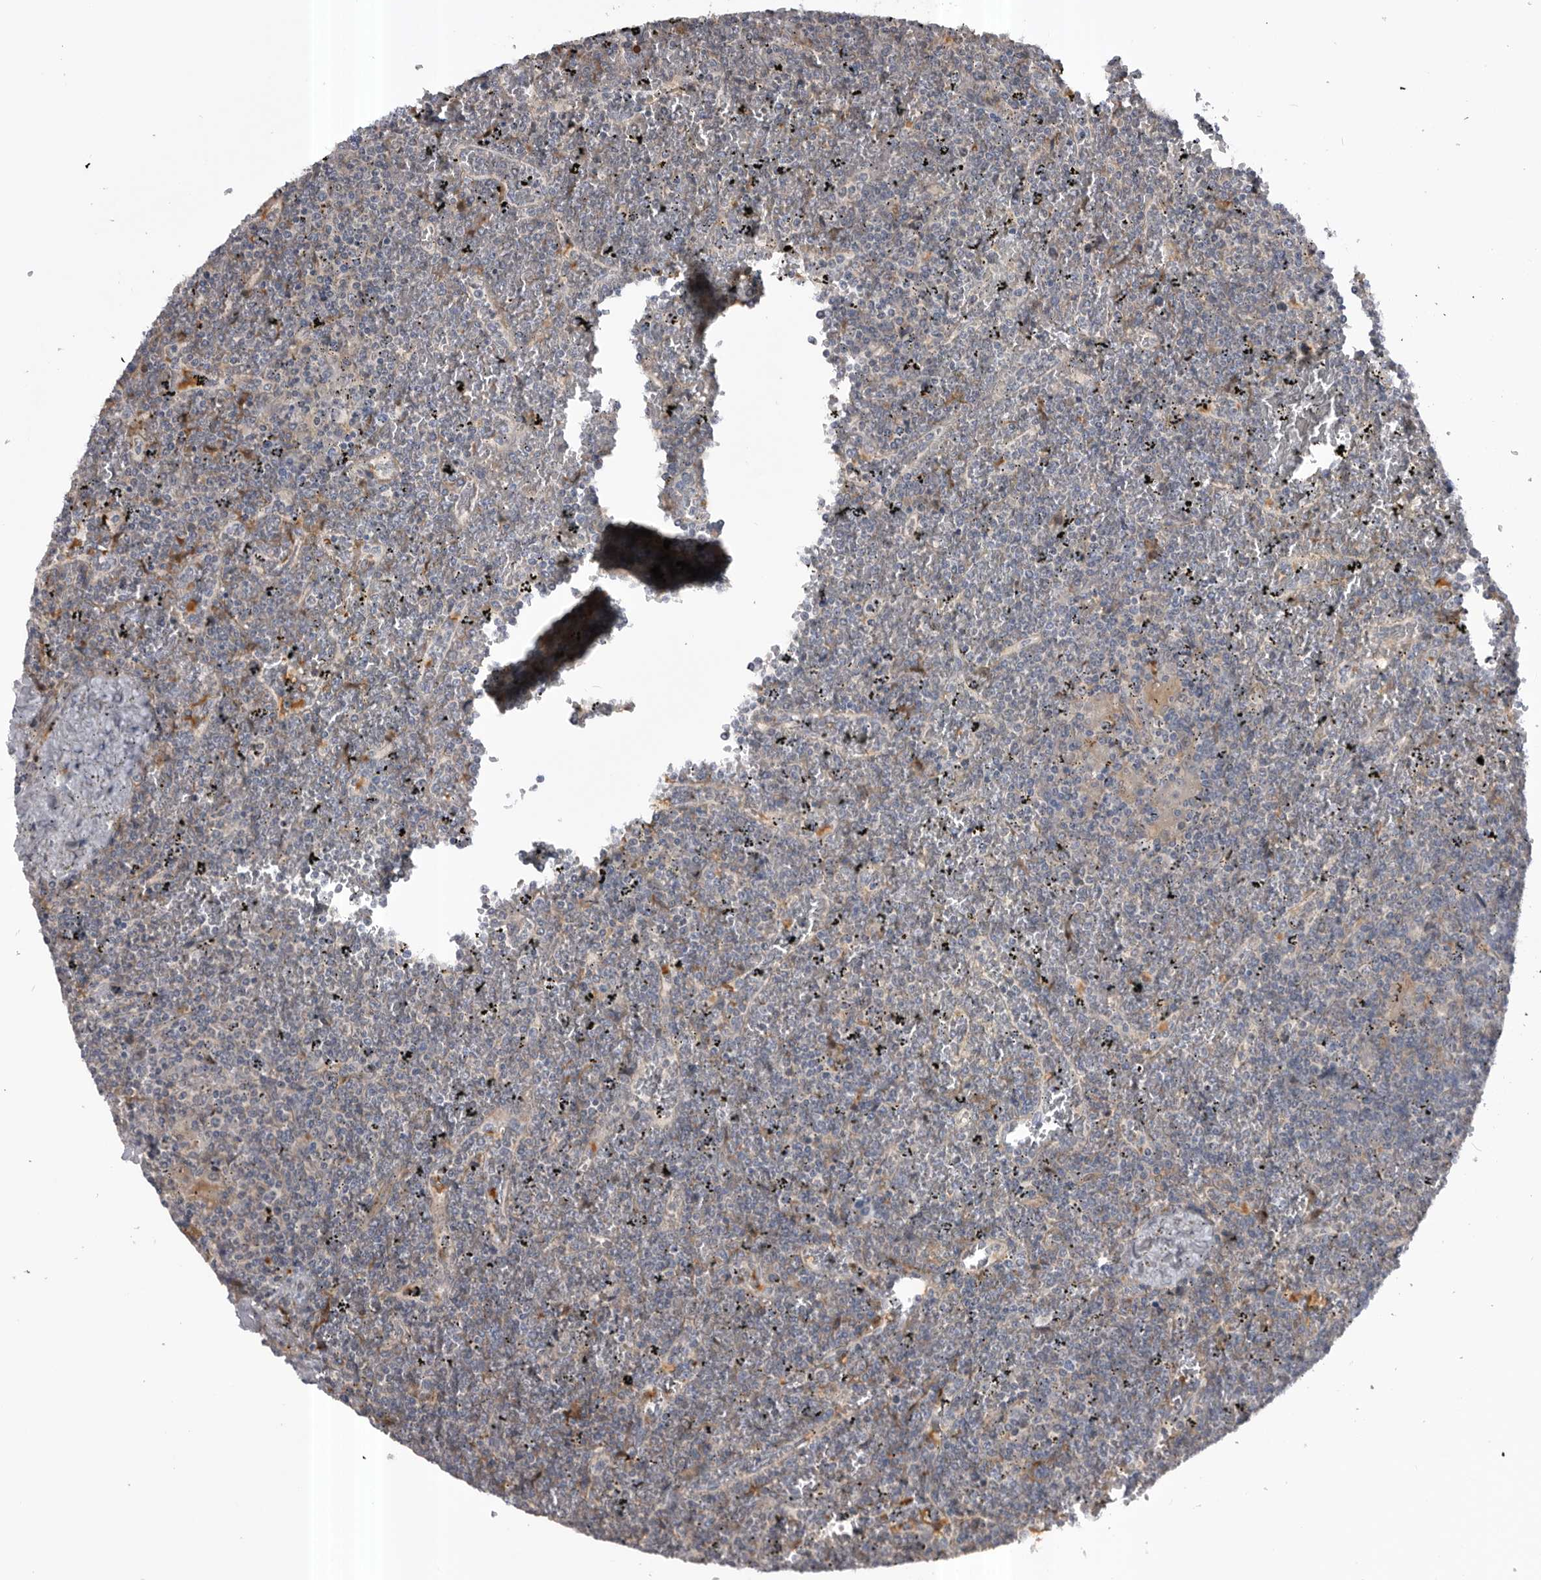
{"staining": {"intensity": "negative", "quantity": "none", "location": "none"}, "tissue": "lymphoma", "cell_type": "Tumor cells", "image_type": "cancer", "snomed": [{"axis": "morphology", "description": "Malignant lymphoma, non-Hodgkin's type, Low grade"}, {"axis": "topography", "description": "Spleen"}], "caption": "DAB immunohistochemical staining of lymphoma demonstrates no significant positivity in tumor cells.", "gene": "RAB3GAP2", "patient": {"sex": "female", "age": 19}}